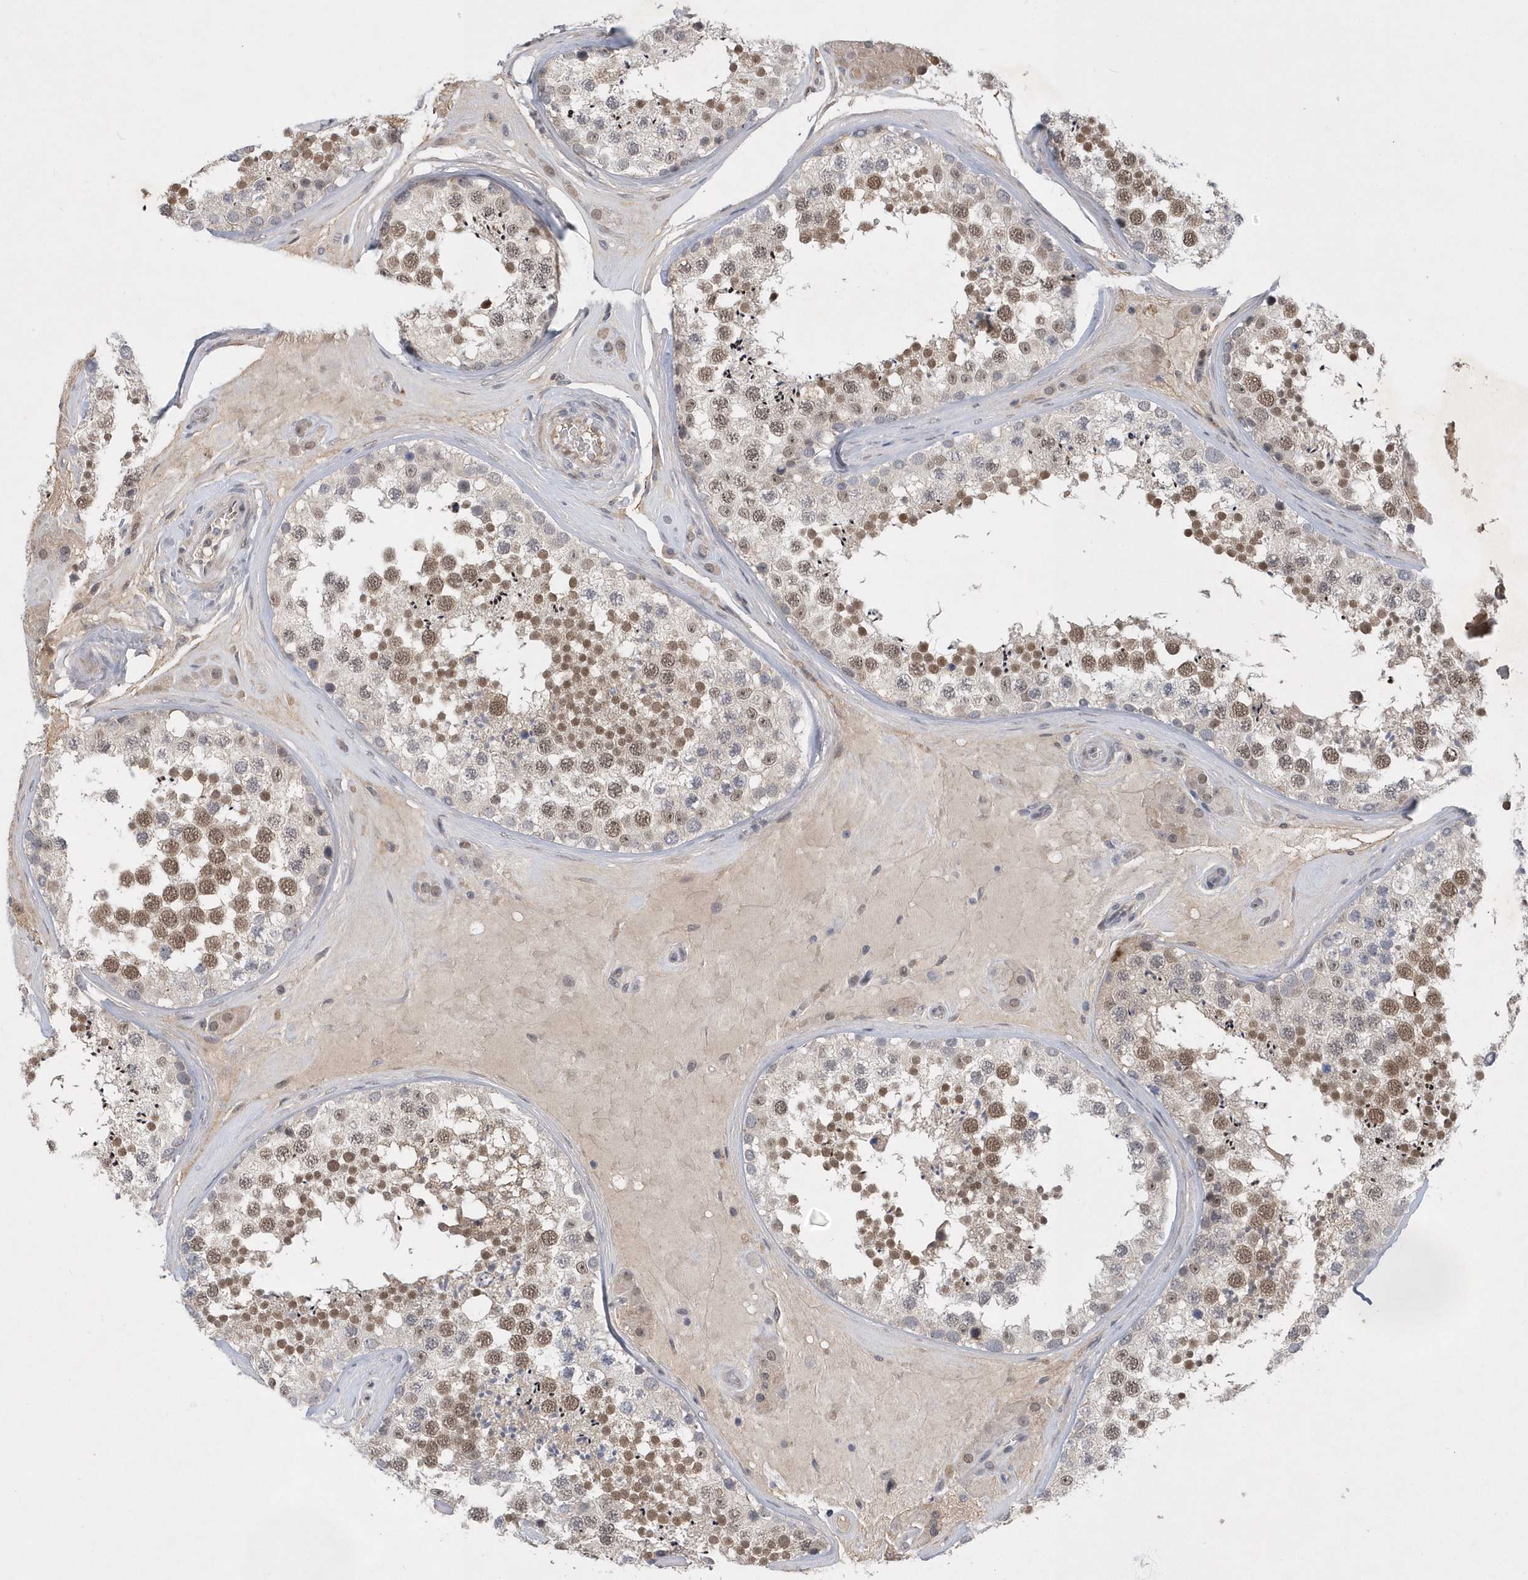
{"staining": {"intensity": "moderate", "quantity": ">75%", "location": "nuclear"}, "tissue": "testis", "cell_type": "Cells in seminiferous ducts", "image_type": "normal", "snomed": [{"axis": "morphology", "description": "Normal tissue, NOS"}, {"axis": "topography", "description": "Testis"}], "caption": "IHC (DAB (3,3'-diaminobenzidine)) staining of unremarkable human testis displays moderate nuclear protein expression in about >75% of cells in seminiferous ducts.", "gene": "FAM217A", "patient": {"sex": "male", "age": 46}}